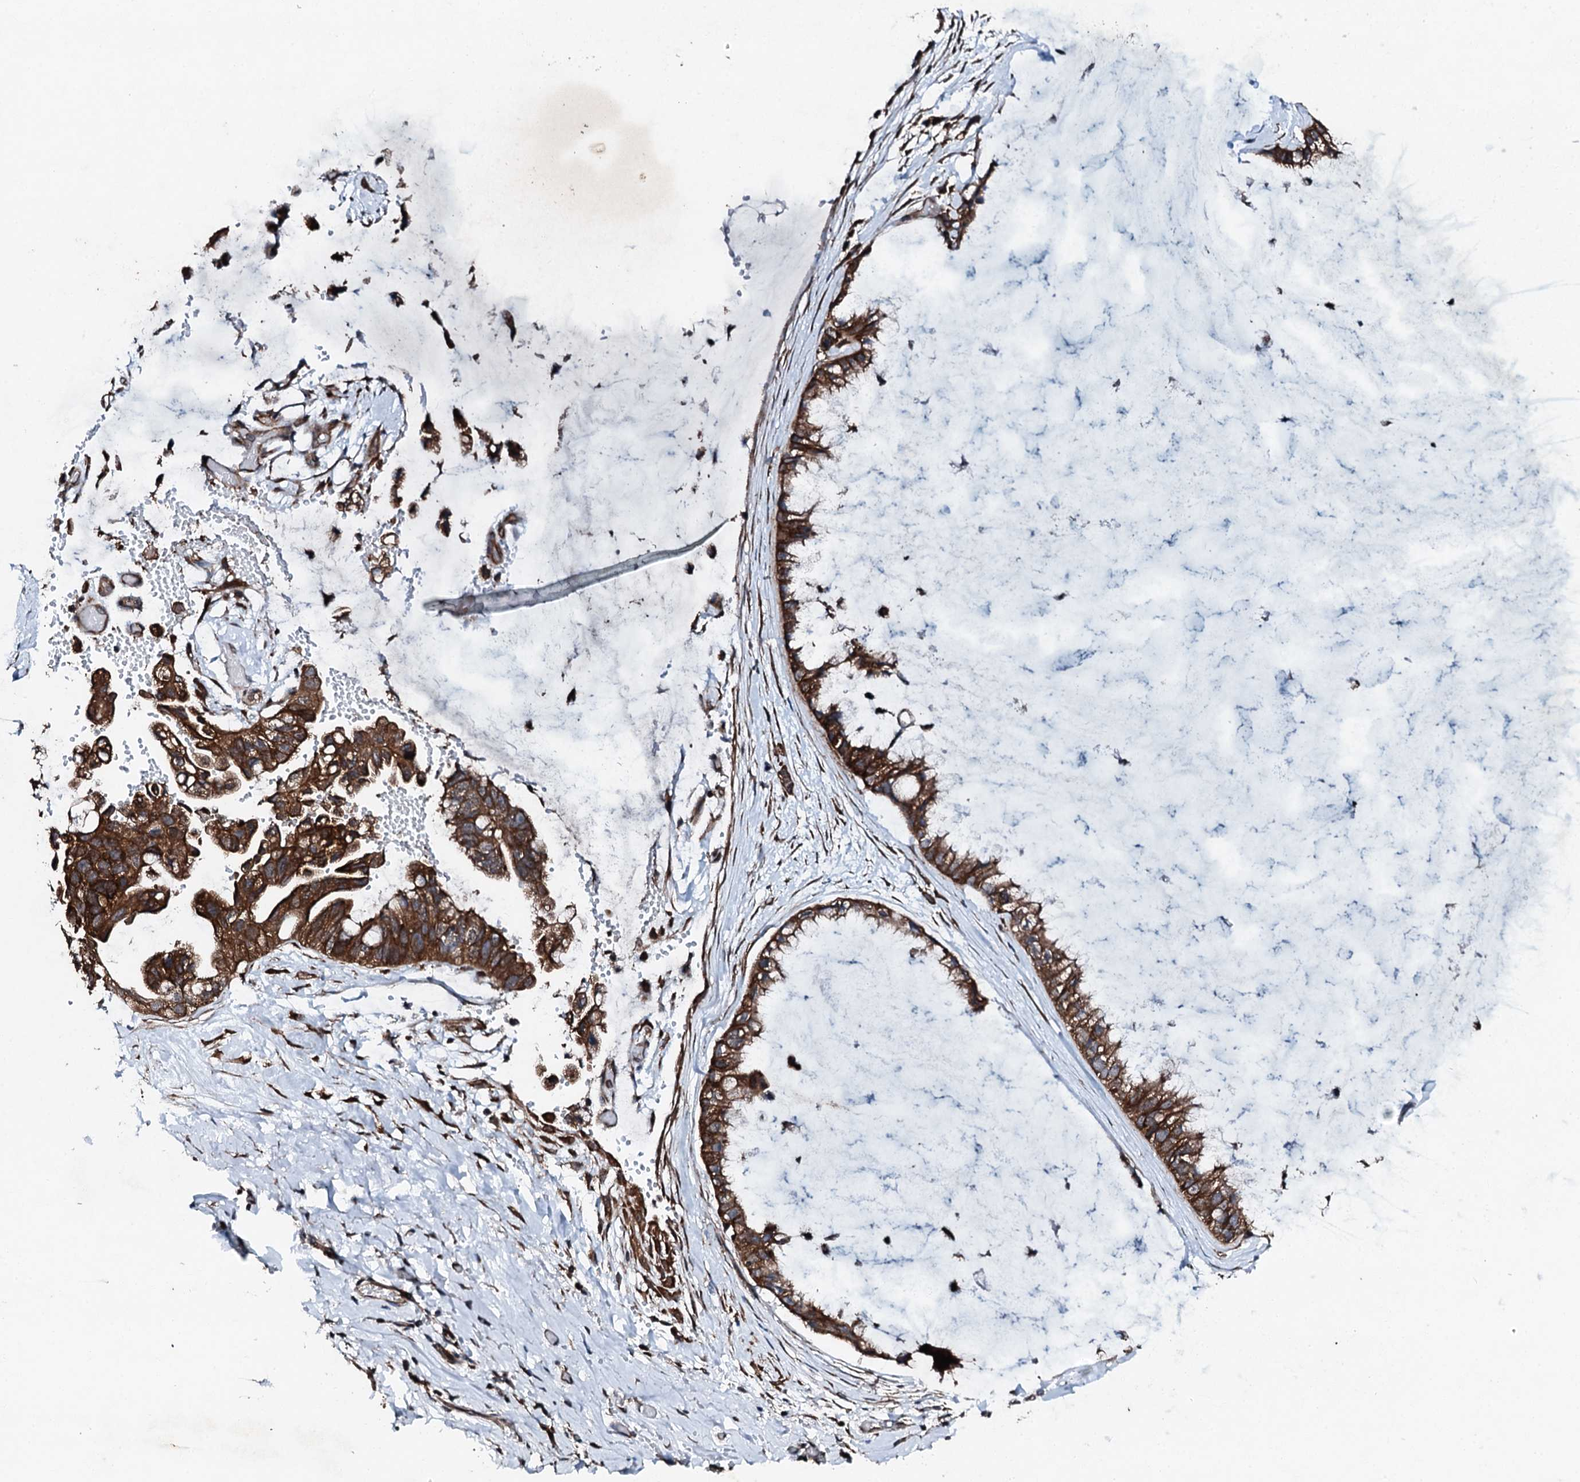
{"staining": {"intensity": "strong", "quantity": ">75%", "location": "cytoplasmic/membranous"}, "tissue": "ovarian cancer", "cell_type": "Tumor cells", "image_type": "cancer", "snomed": [{"axis": "morphology", "description": "Cystadenocarcinoma, mucinous, NOS"}, {"axis": "topography", "description": "Ovary"}], "caption": "Ovarian mucinous cystadenocarcinoma stained with a brown dye displays strong cytoplasmic/membranous positive staining in about >75% of tumor cells.", "gene": "EDC4", "patient": {"sex": "female", "age": 39}}